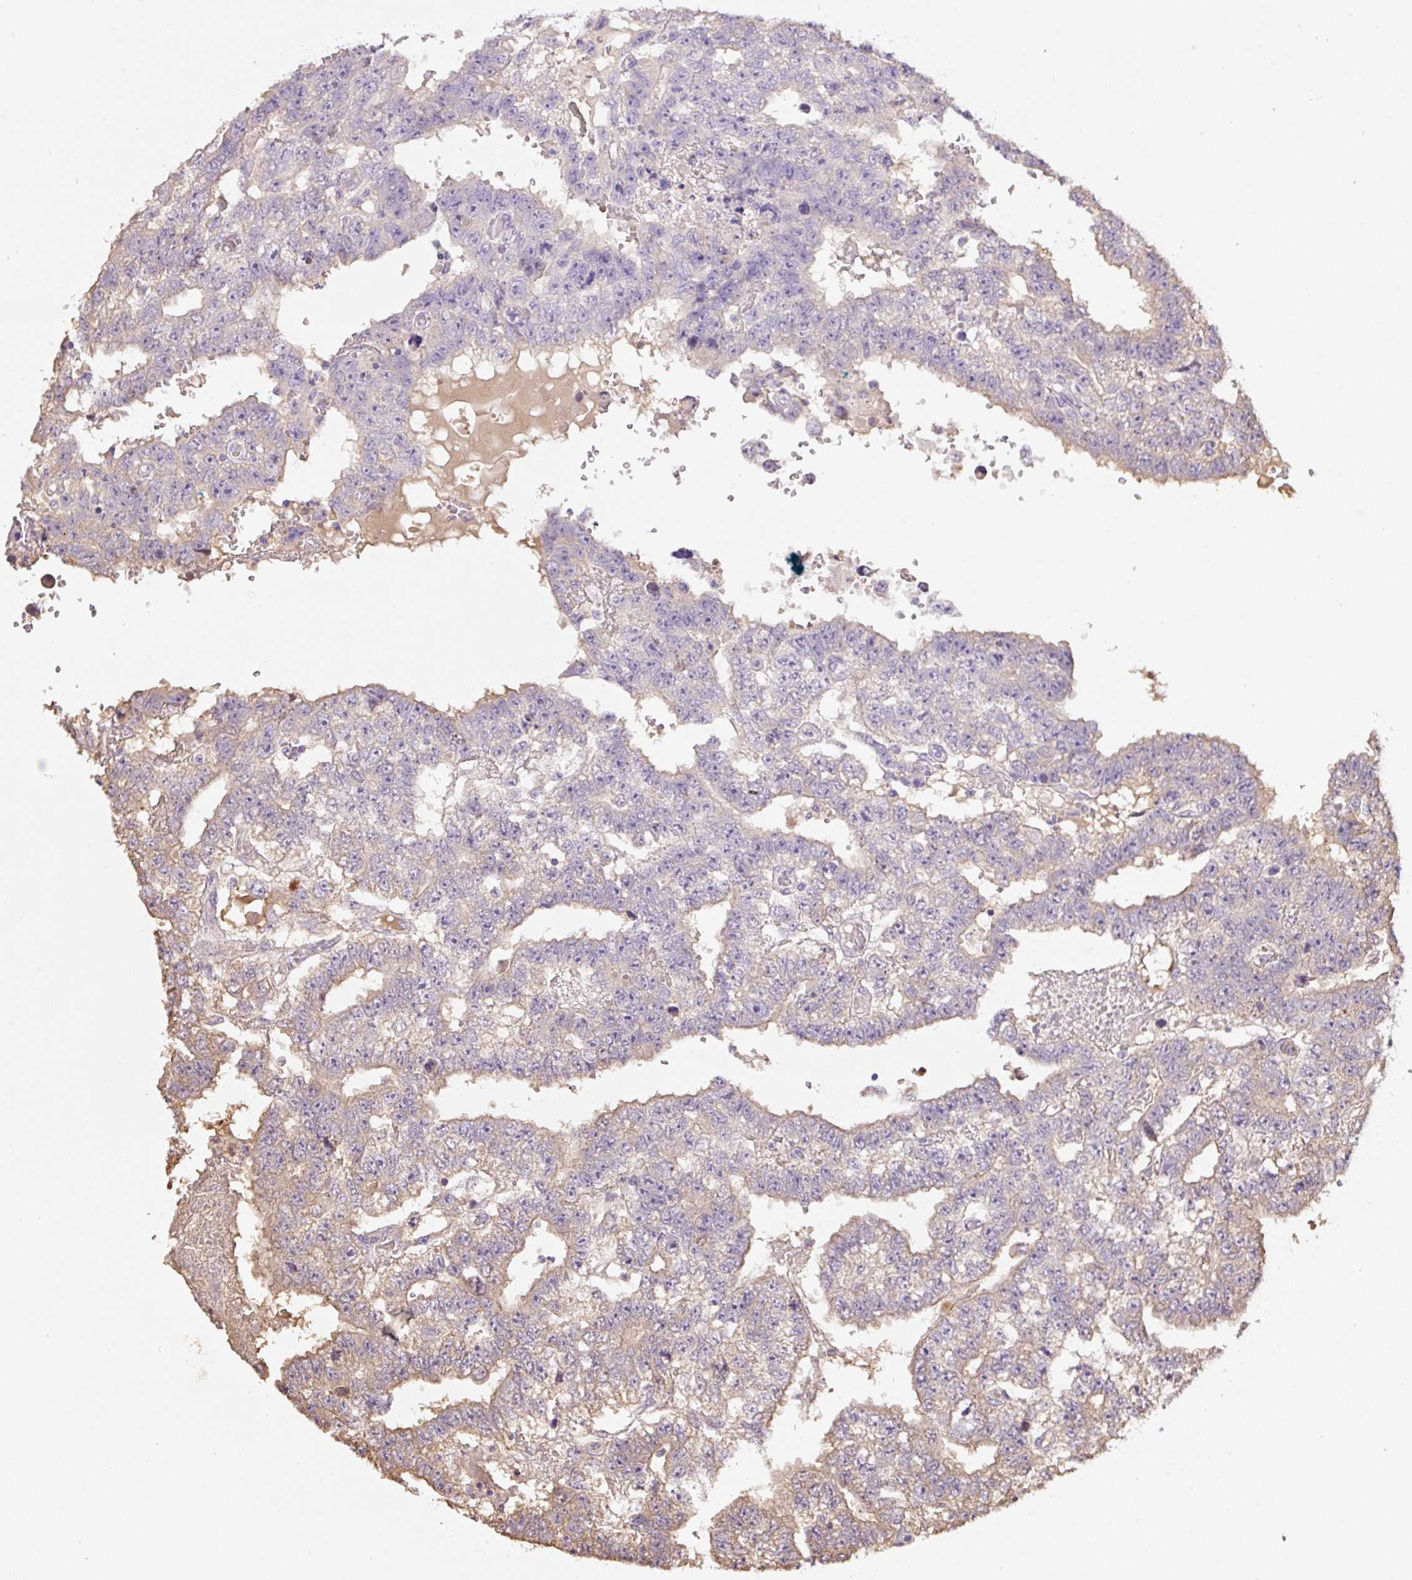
{"staining": {"intensity": "weak", "quantity": "25%-75%", "location": "cytoplasmic/membranous"}, "tissue": "testis cancer", "cell_type": "Tumor cells", "image_type": "cancer", "snomed": [{"axis": "morphology", "description": "Carcinoma, Embryonal, NOS"}, {"axis": "topography", "description": "Testis"}], "caption": "A low amount of weak cytoplasmic/membranous staining is identified in approximately 25%-75% of tumor cells in testis cancer (embryonal carcinoma) tissue. Using DAB (brown) and hematoxylin (blue) stains, captured at high magnification using brightfield microscopy.", "gene": "TMEM170B", "patient": {"sex": "male", "age": 25}}